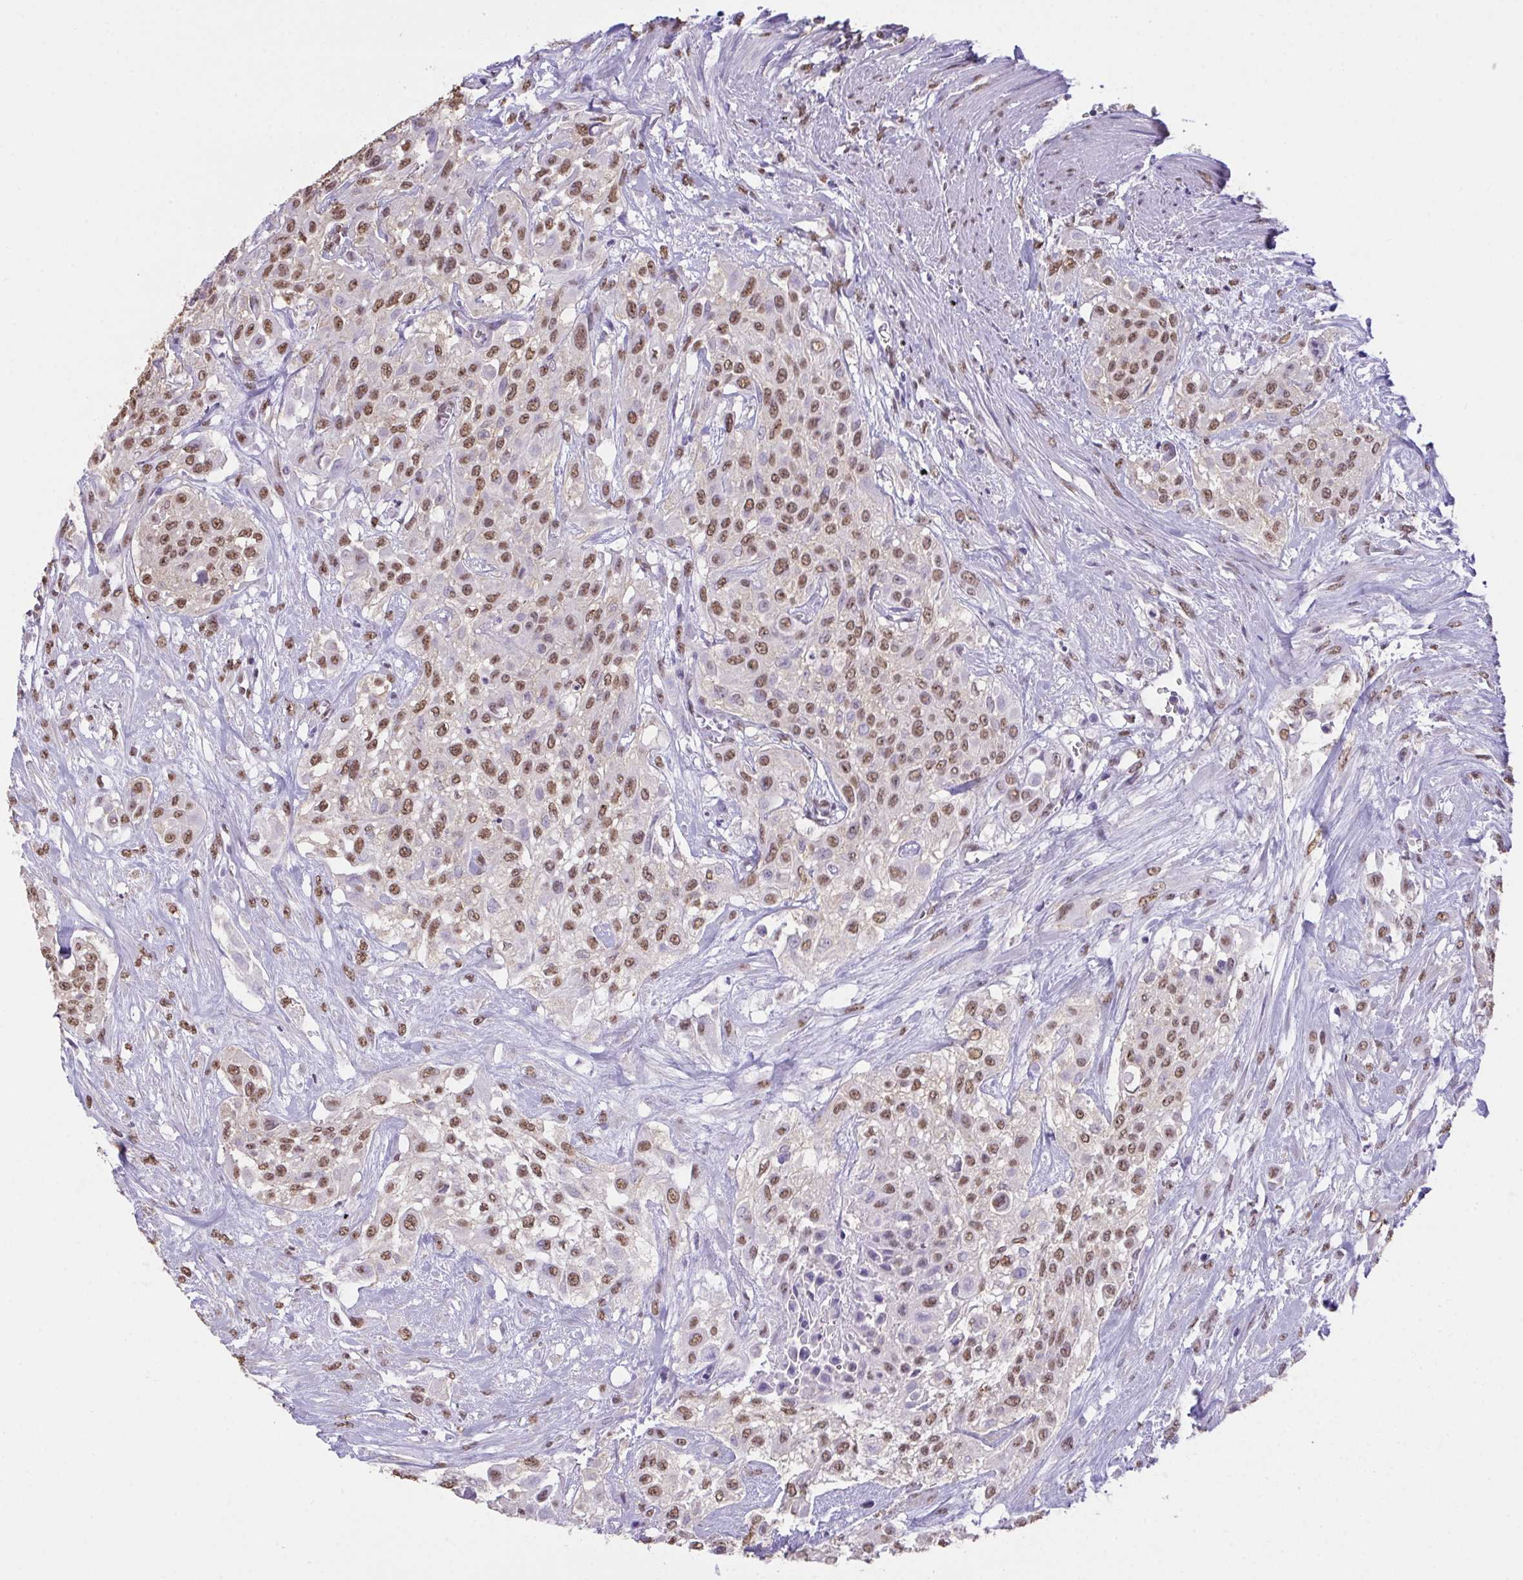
{"staining": {"intensity": "moderate", "quantity": ">75%", "location": "nuclear"}, "tissue": "urothelial cancer", "cell_type": "Tumor cells", "image_type": "cancer", "snomed": [{"axis": "morphology", "description": "Urothelial carcinoma, High grade"}, {"axis": "topography", "description": "Urinary bladder"}], "caption": "A micrograph of urothelial cancer stained for a protein displays moderate nuclear brown staining in tumor cells.", "gene": "SEMA6B", "patient": {"sex": "male", "age": 57}}